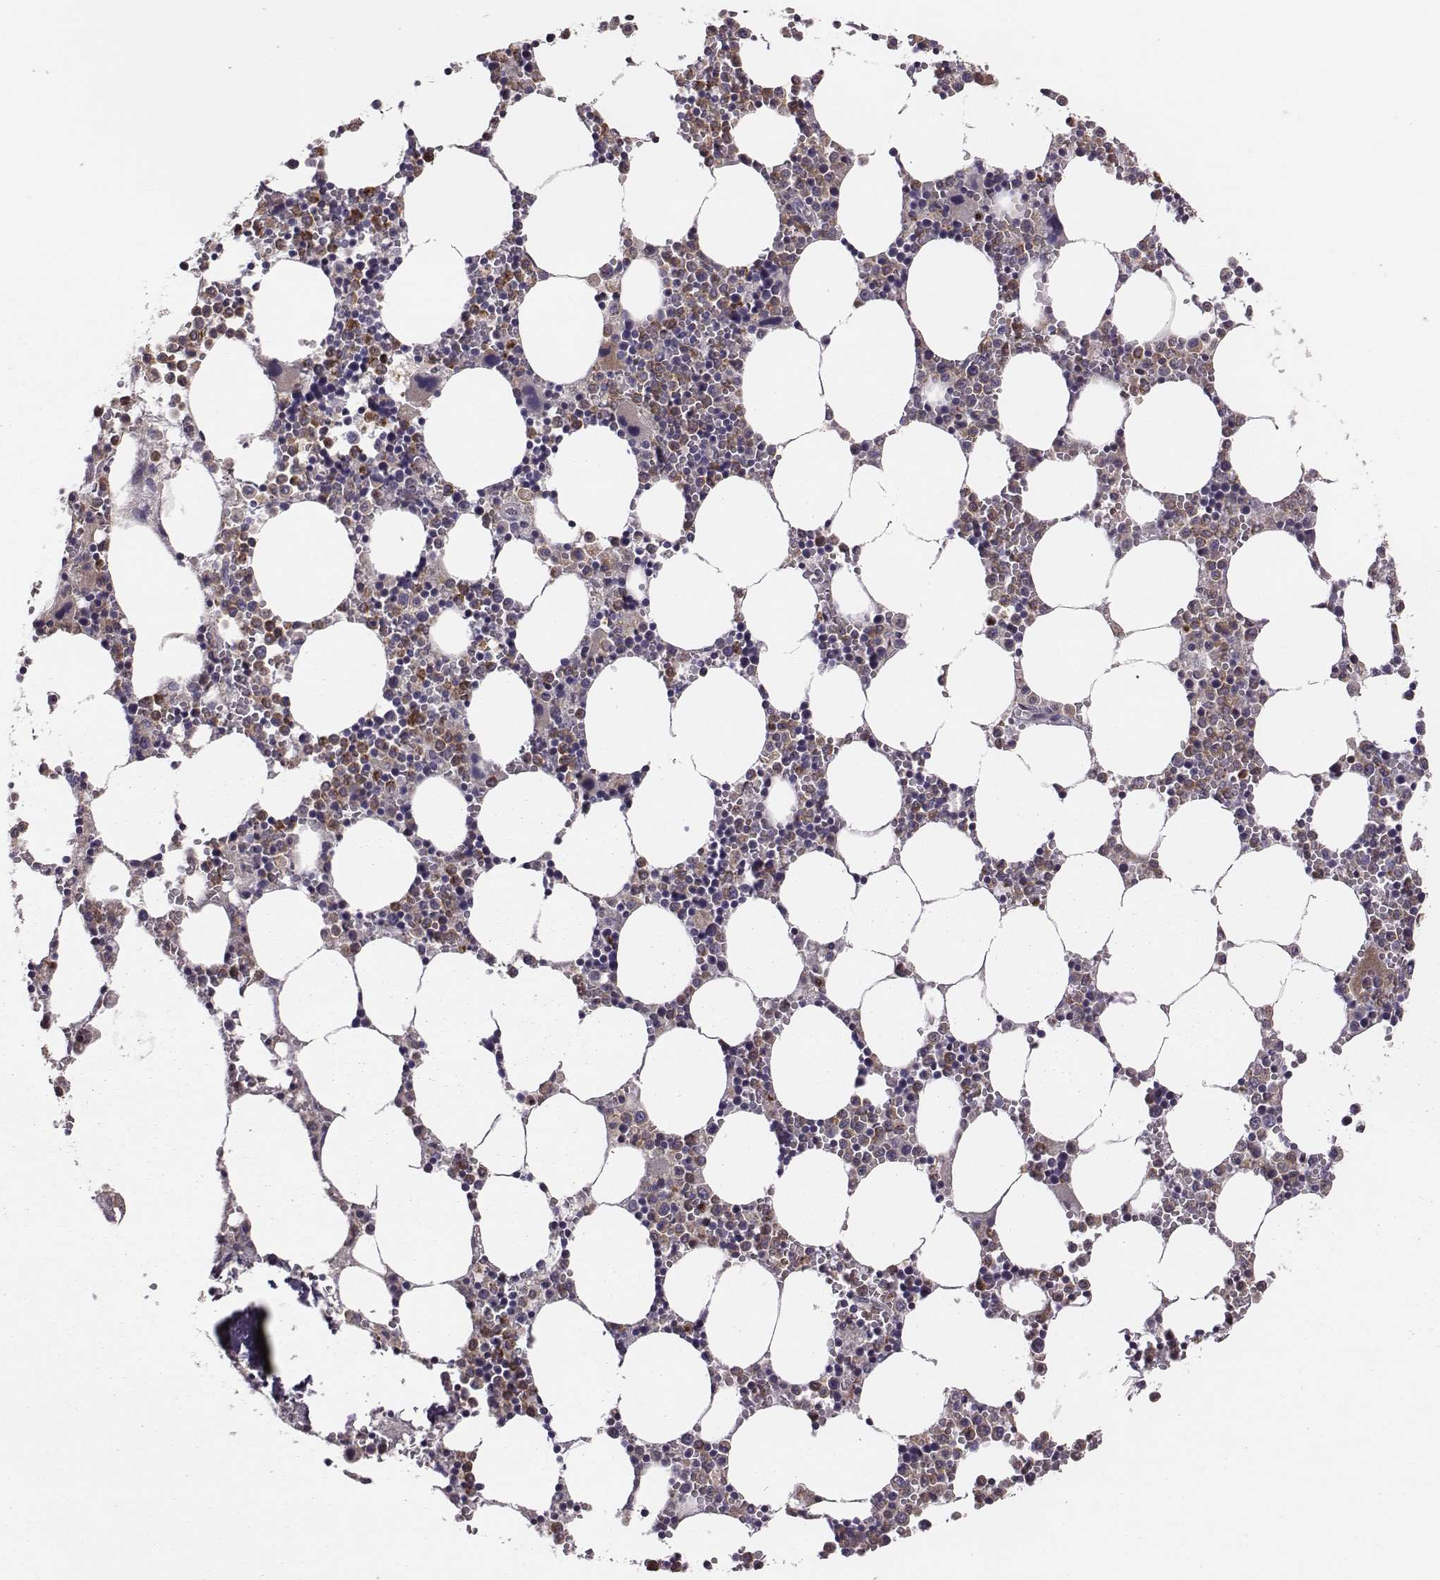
{"staining": {"intensity": "moderate", "quantity": "25%-75%", "location": "cytoplasmic/membranous"}, "tissue": "bone marrow", "cell_type": "Hematopoietic cells", "image_type": "normal", "snomed": [{"axis": "morphology", "description": "Normal tissue, NOS"}, {"axis": "topography", "description": "Bone marrow"}], "caption": "Bone marrow stained for a protein reveals moderate cytoplasmic/membranous positivity in hematopoietic cells.", "gene": "KMO", "patient": {"sex": "female", "age": 64}}